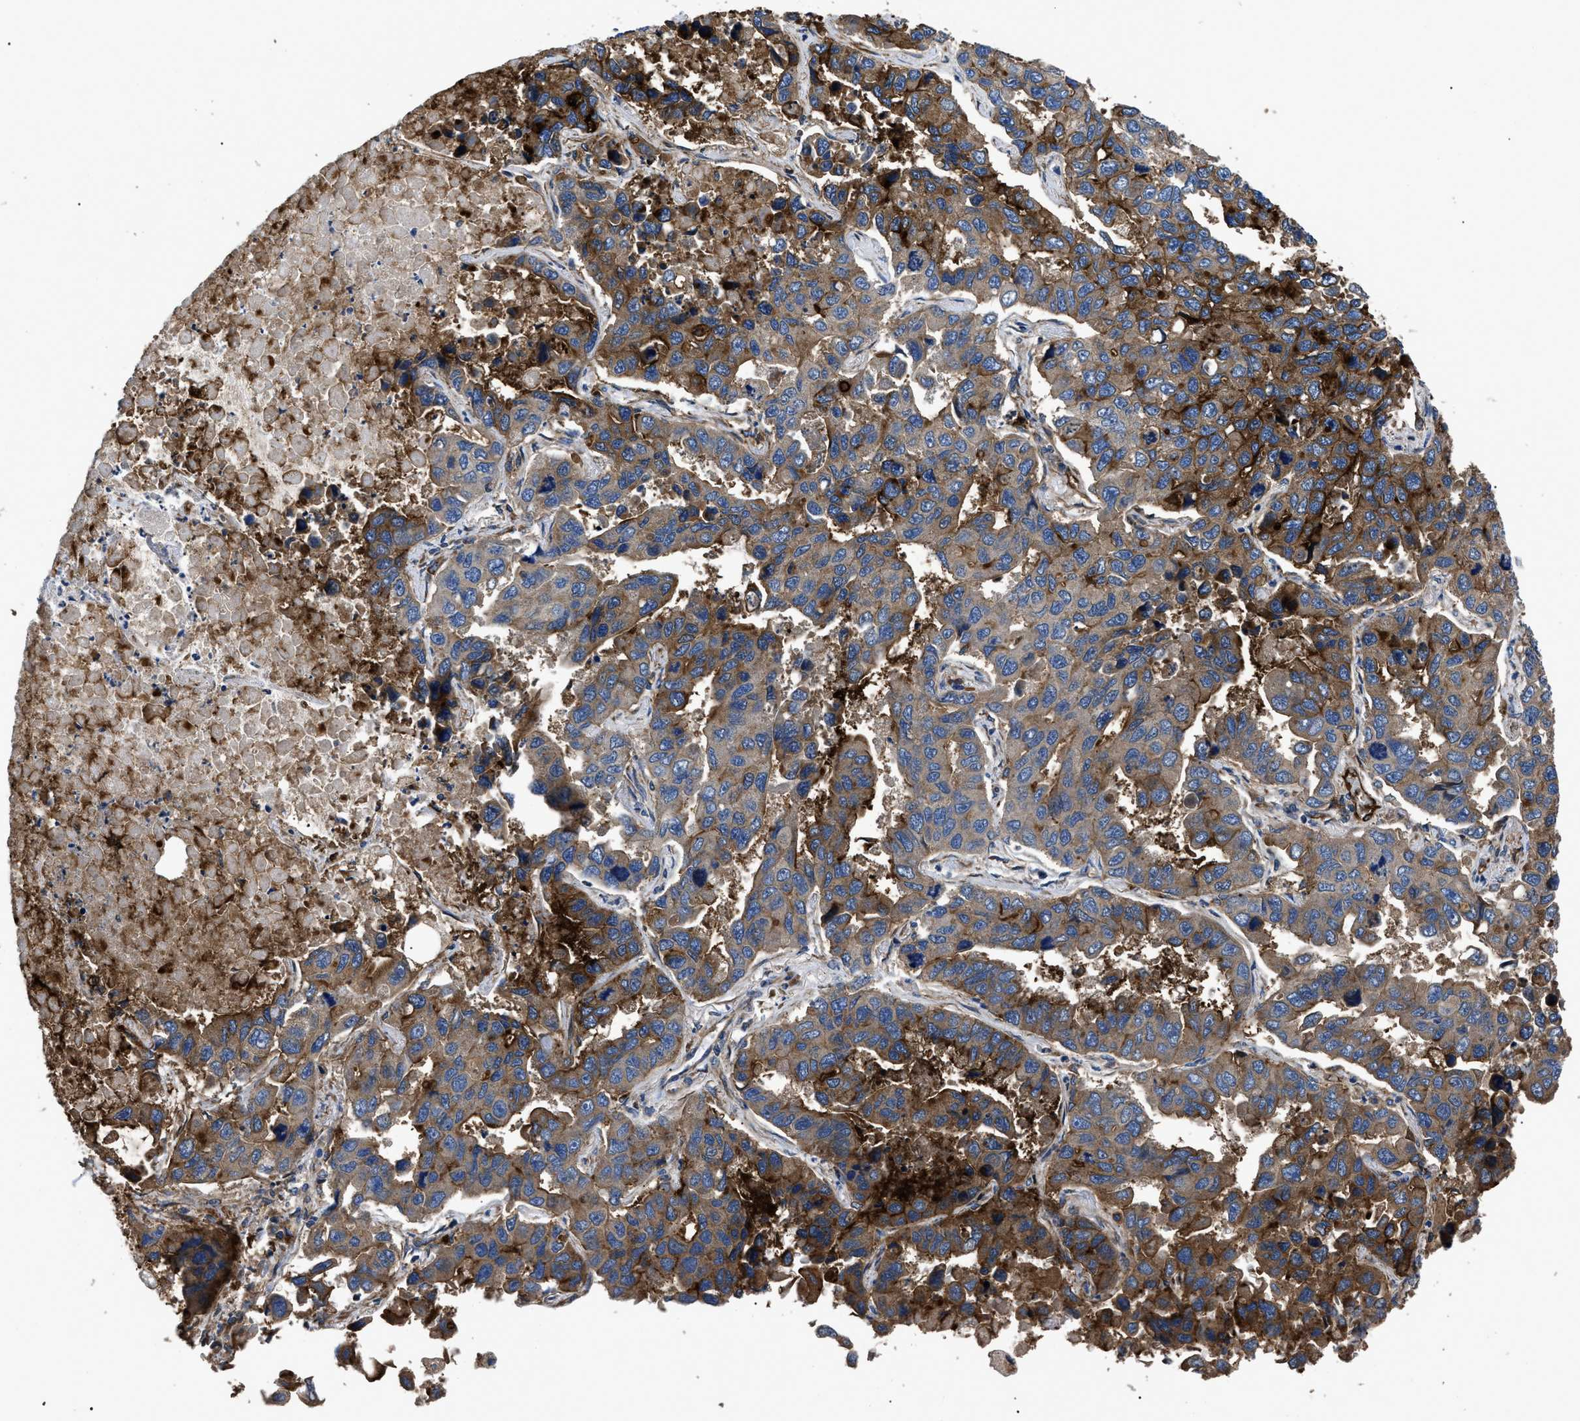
{"staining": {"intensity": "moderate", "quantity": ">75%", "location": "cytoplasmic/membranous"}, "tissue": "lung cancer", "cell_type": "Tumor cells", "image_type": "cancer", "snomed": [{"axis": "morphology", "description": "Adenocarcinoma, NOS"}, {"axis": "topography", "description": "Lung"}], "caption": "Protein expression analysis of human adenocarcinoma (lung) reveals moderate cytoplasmic/membranous staining in about >75% of tumor cells. The staining is performed using DAB brown chromogen to label protein expression. The nuclei are counter-stained blue using hematoxylin.", "gene": "NT5E", "patient": {"sex": "male", "age": 64}}